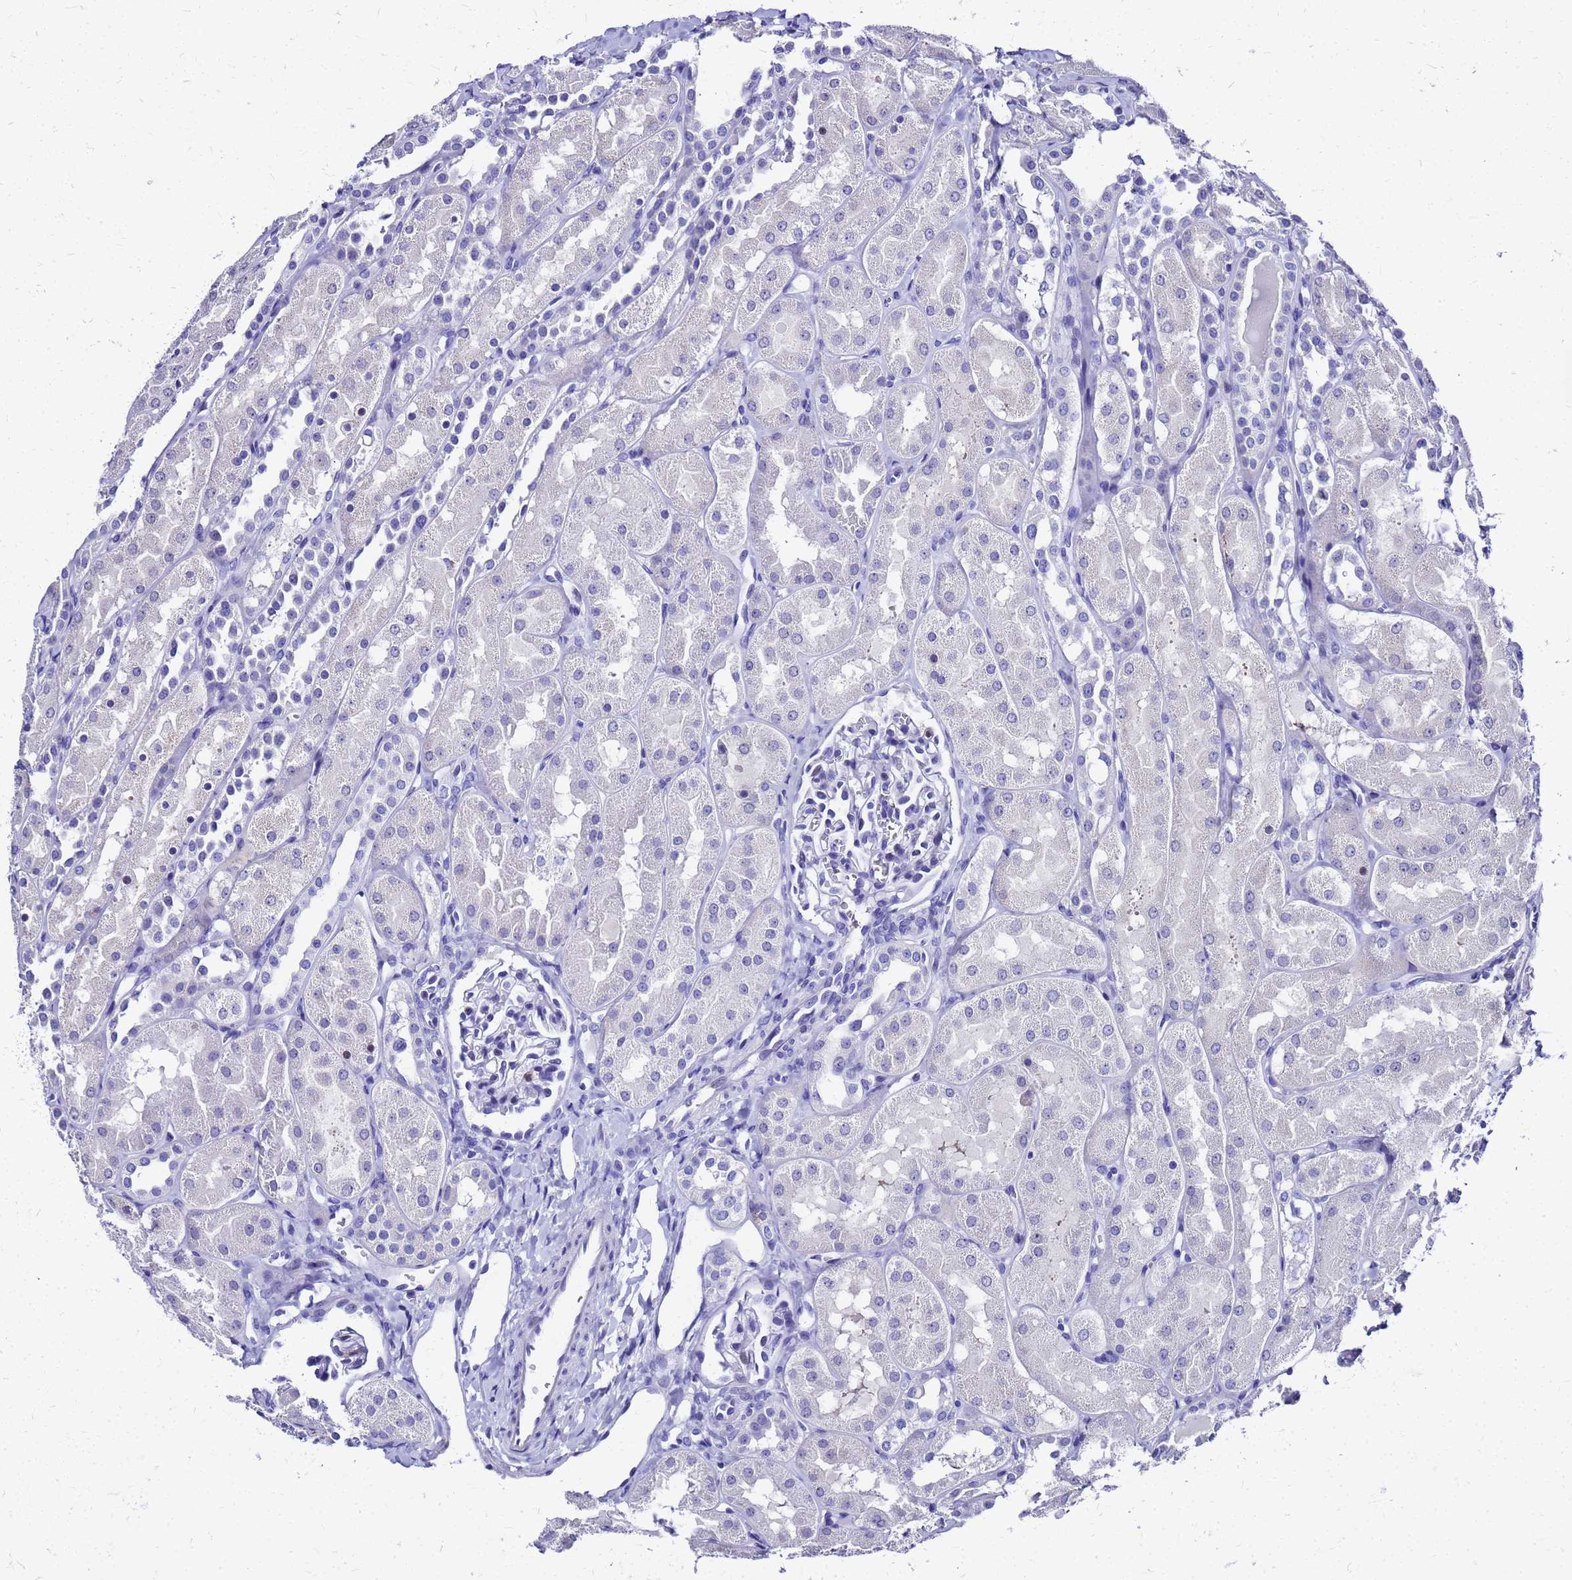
{"staining": {"intensity": "negative", "quantity": "none", "location": "none"}, "tissue": "kidney", "cell_type": "Cells in glomeruli", "image_type": "normal", "snomed": [{"axis": "morphology", "description": "Normal tissue, NOS"}, {"axis": "topography", "description": "Kidney"}, {"axis": "topography", "description": "Urinary bladder"}], "caption": "IHC photomicrograph of benign kidney: human kidney stained with DAB shows no significant protein expression in cells in glomeruli. (DAB (3,3'-diaminobenzidine) IHC visualized using brightfield microscopy, high magnification).", "gene": "SMIM21", "patient": {"sex": "male", "age": 16}}